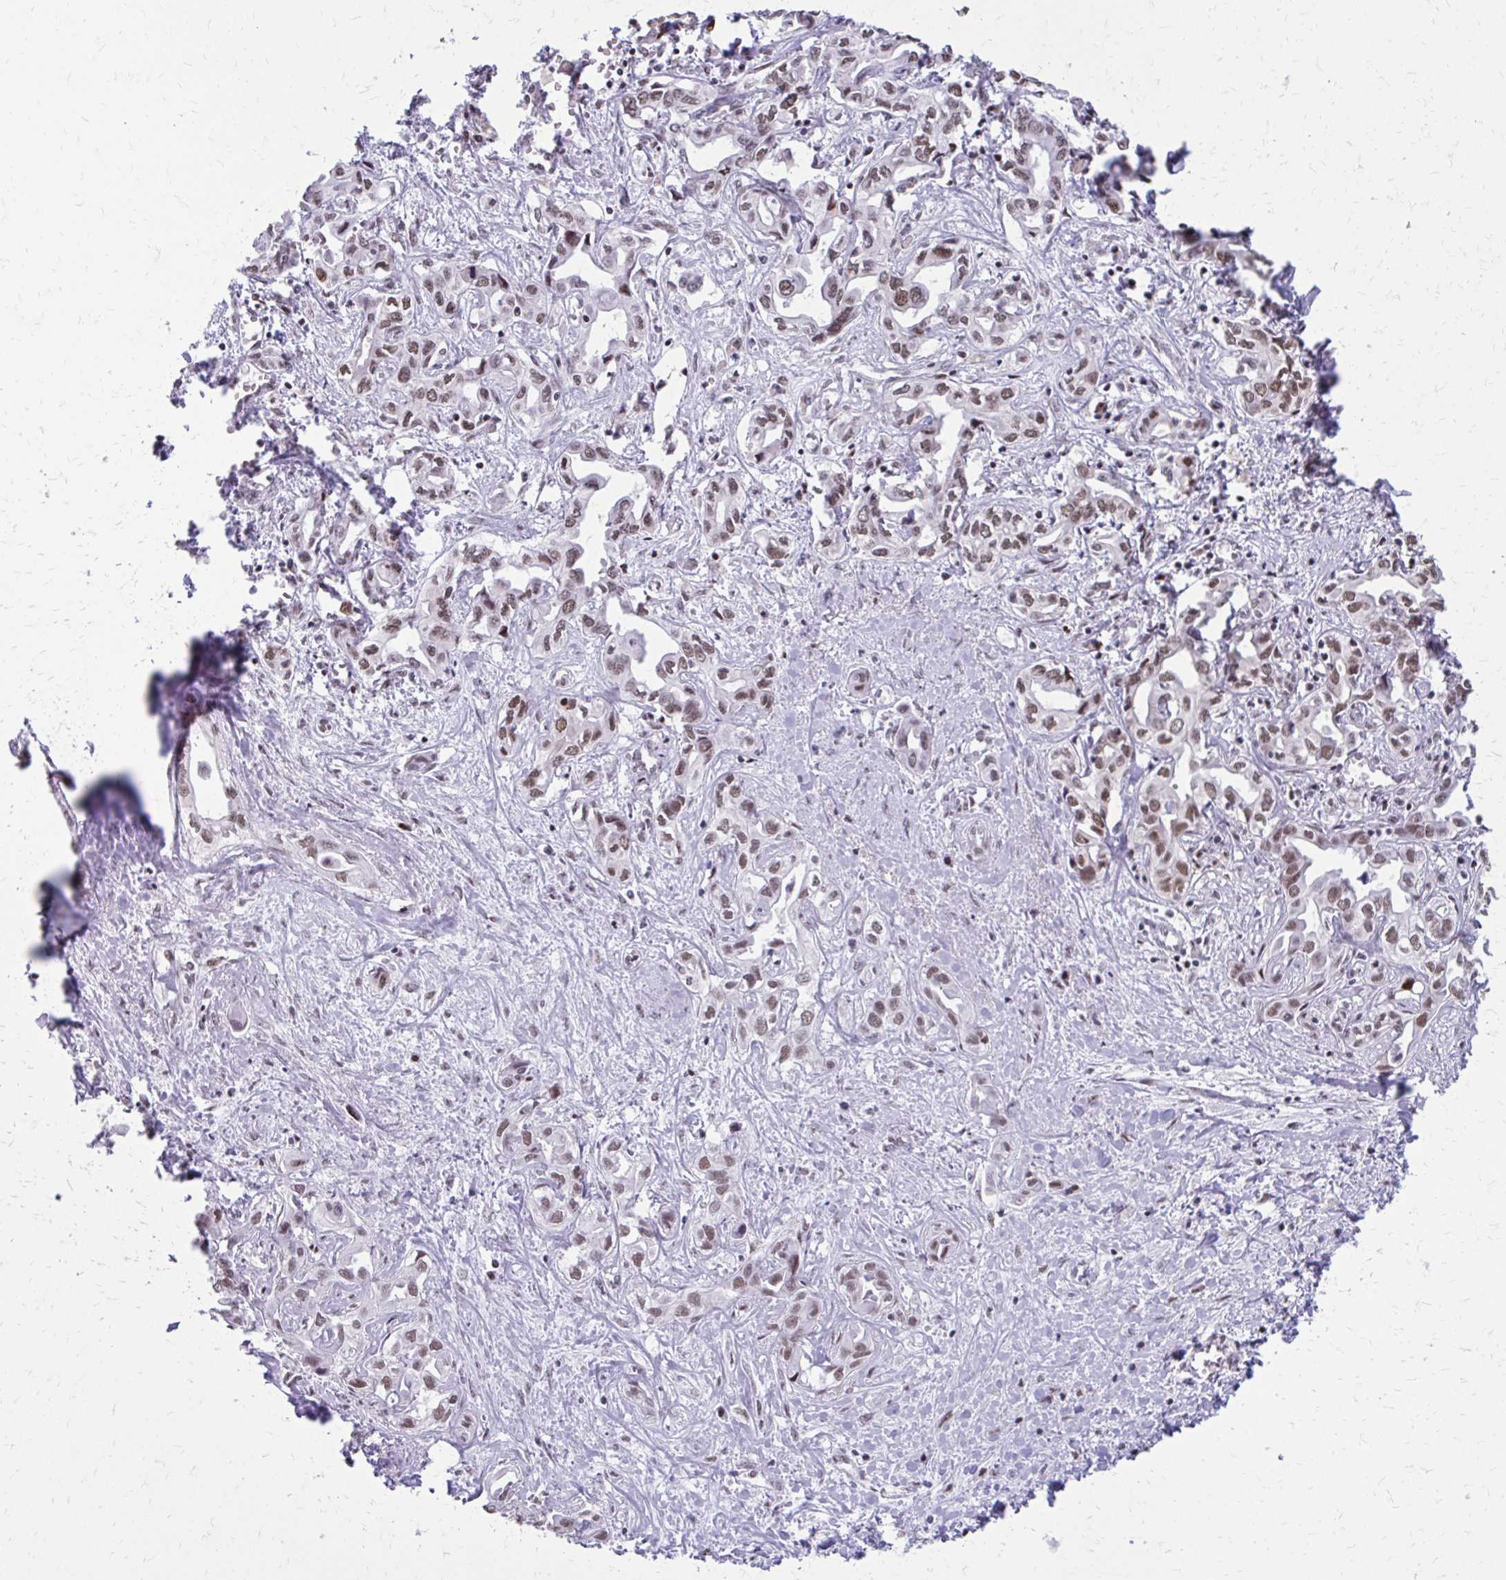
{"staining": {"intensity": "weak", "quantity": "25%-75%", "location": "nuclear"}, "tissue": "liver cancer", "cell_type": "Tumor cells", "image_type": "cancer", "snomed": [{"axis": "morphology", "description": "Cholangiocarcinoma"}, {"axis": "topography", "description": "Liver"}], "caption": "Liver cancer tissue shows weak nuclear staining in about 25%-75% of tumor cells", "gene": "SS18", "patient": {"sex": "female", "age": 64}}